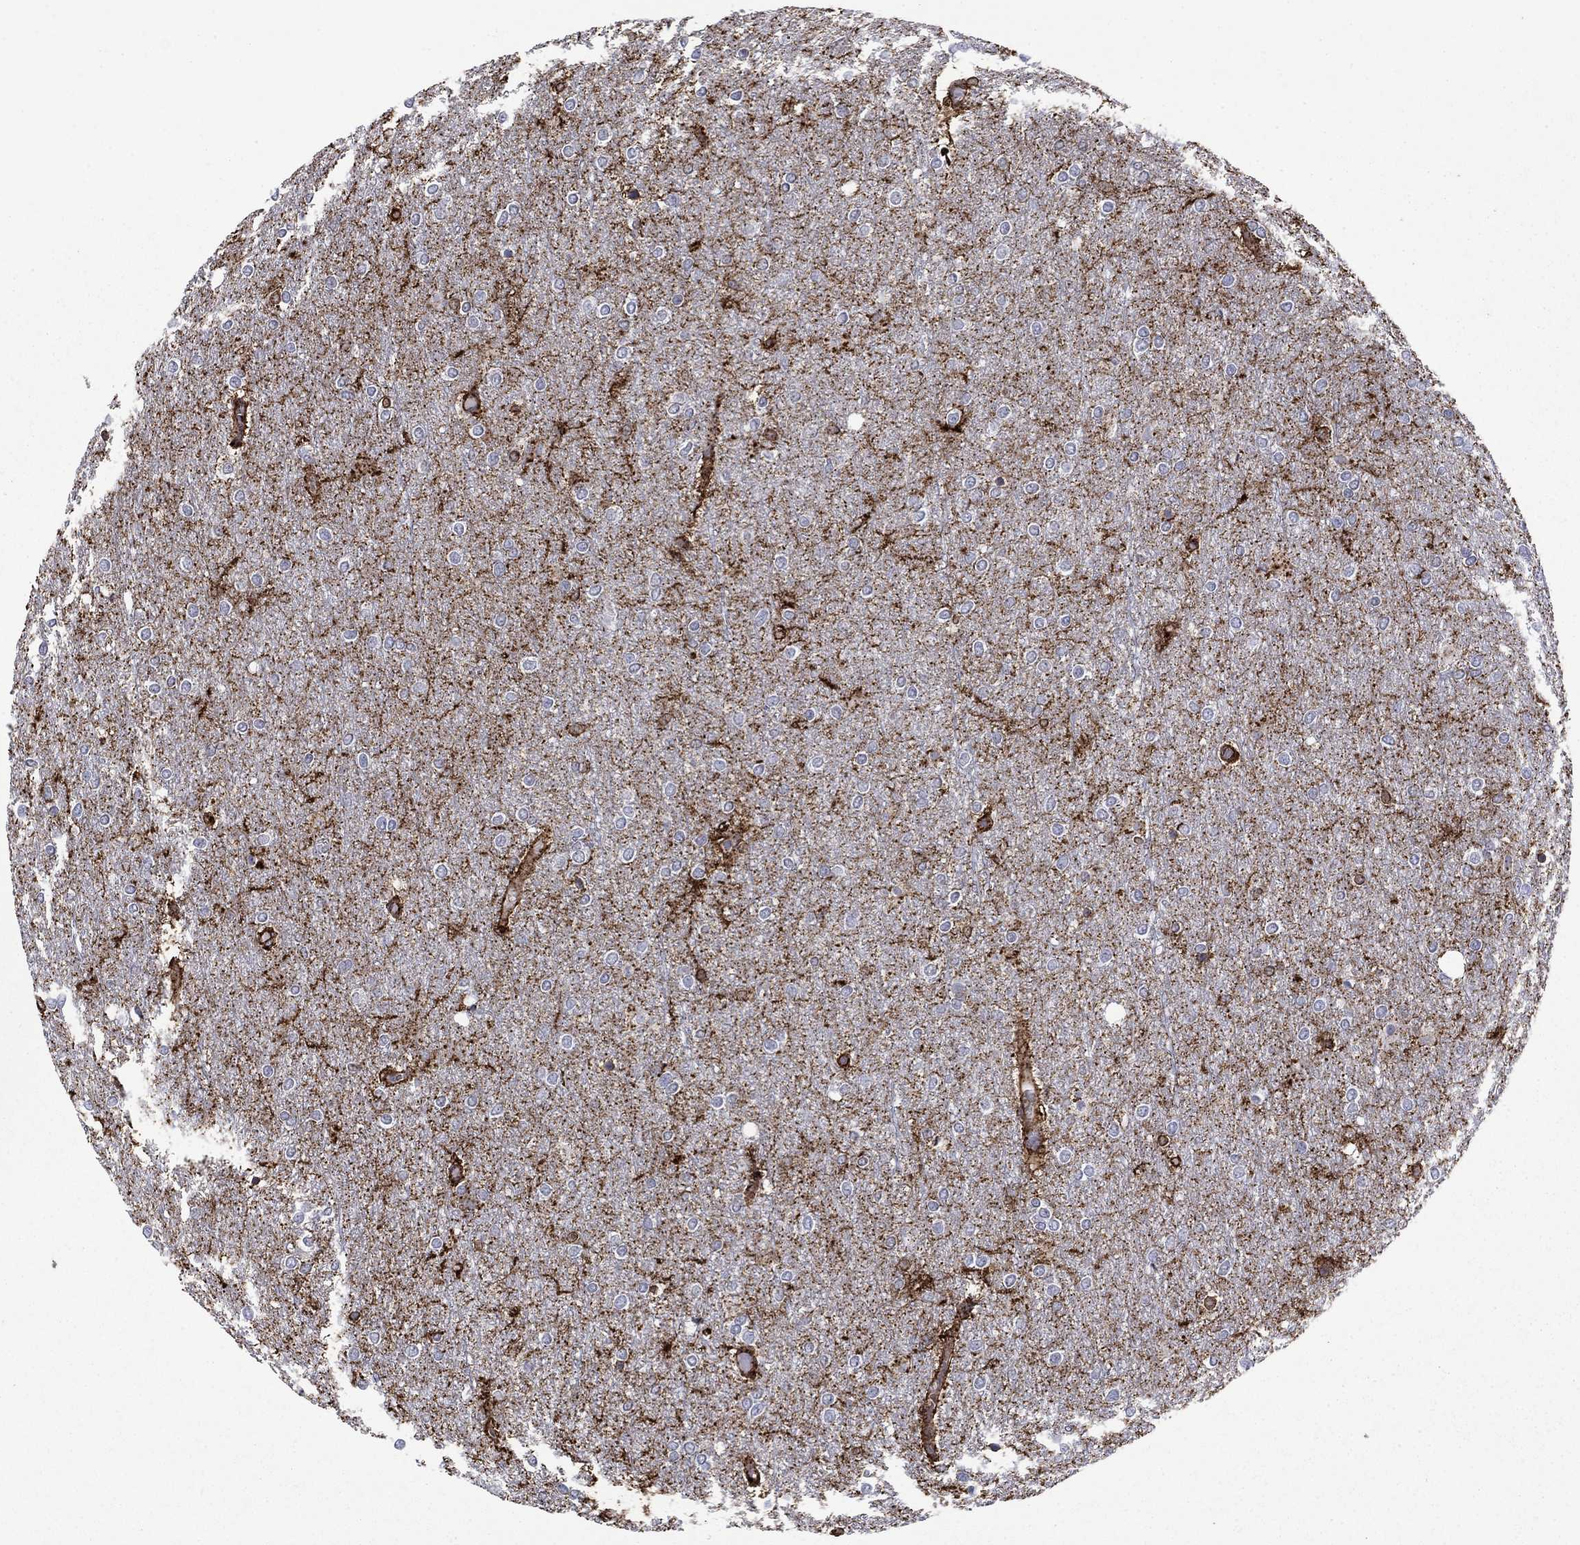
{"staining": {"intensity": "negative", "quantity": "none", "location": "none"}, "tissue": "glioma", "cell_type": "Tumor cells", "image_type": "cancer", "snomed": [{"axis": "morphology", "description": "Glioma, malignant, High grade"}, {"axis": "topography", "description": "Brain"}], "caption": "High magnification brightfield microscopy of glioma stained with DAB (brown) and counterstained with hematoxylin (blue): tumor cells show no significant expression.", "gene": "PLAU", "patient": {"sex": "female", "age": 61}}